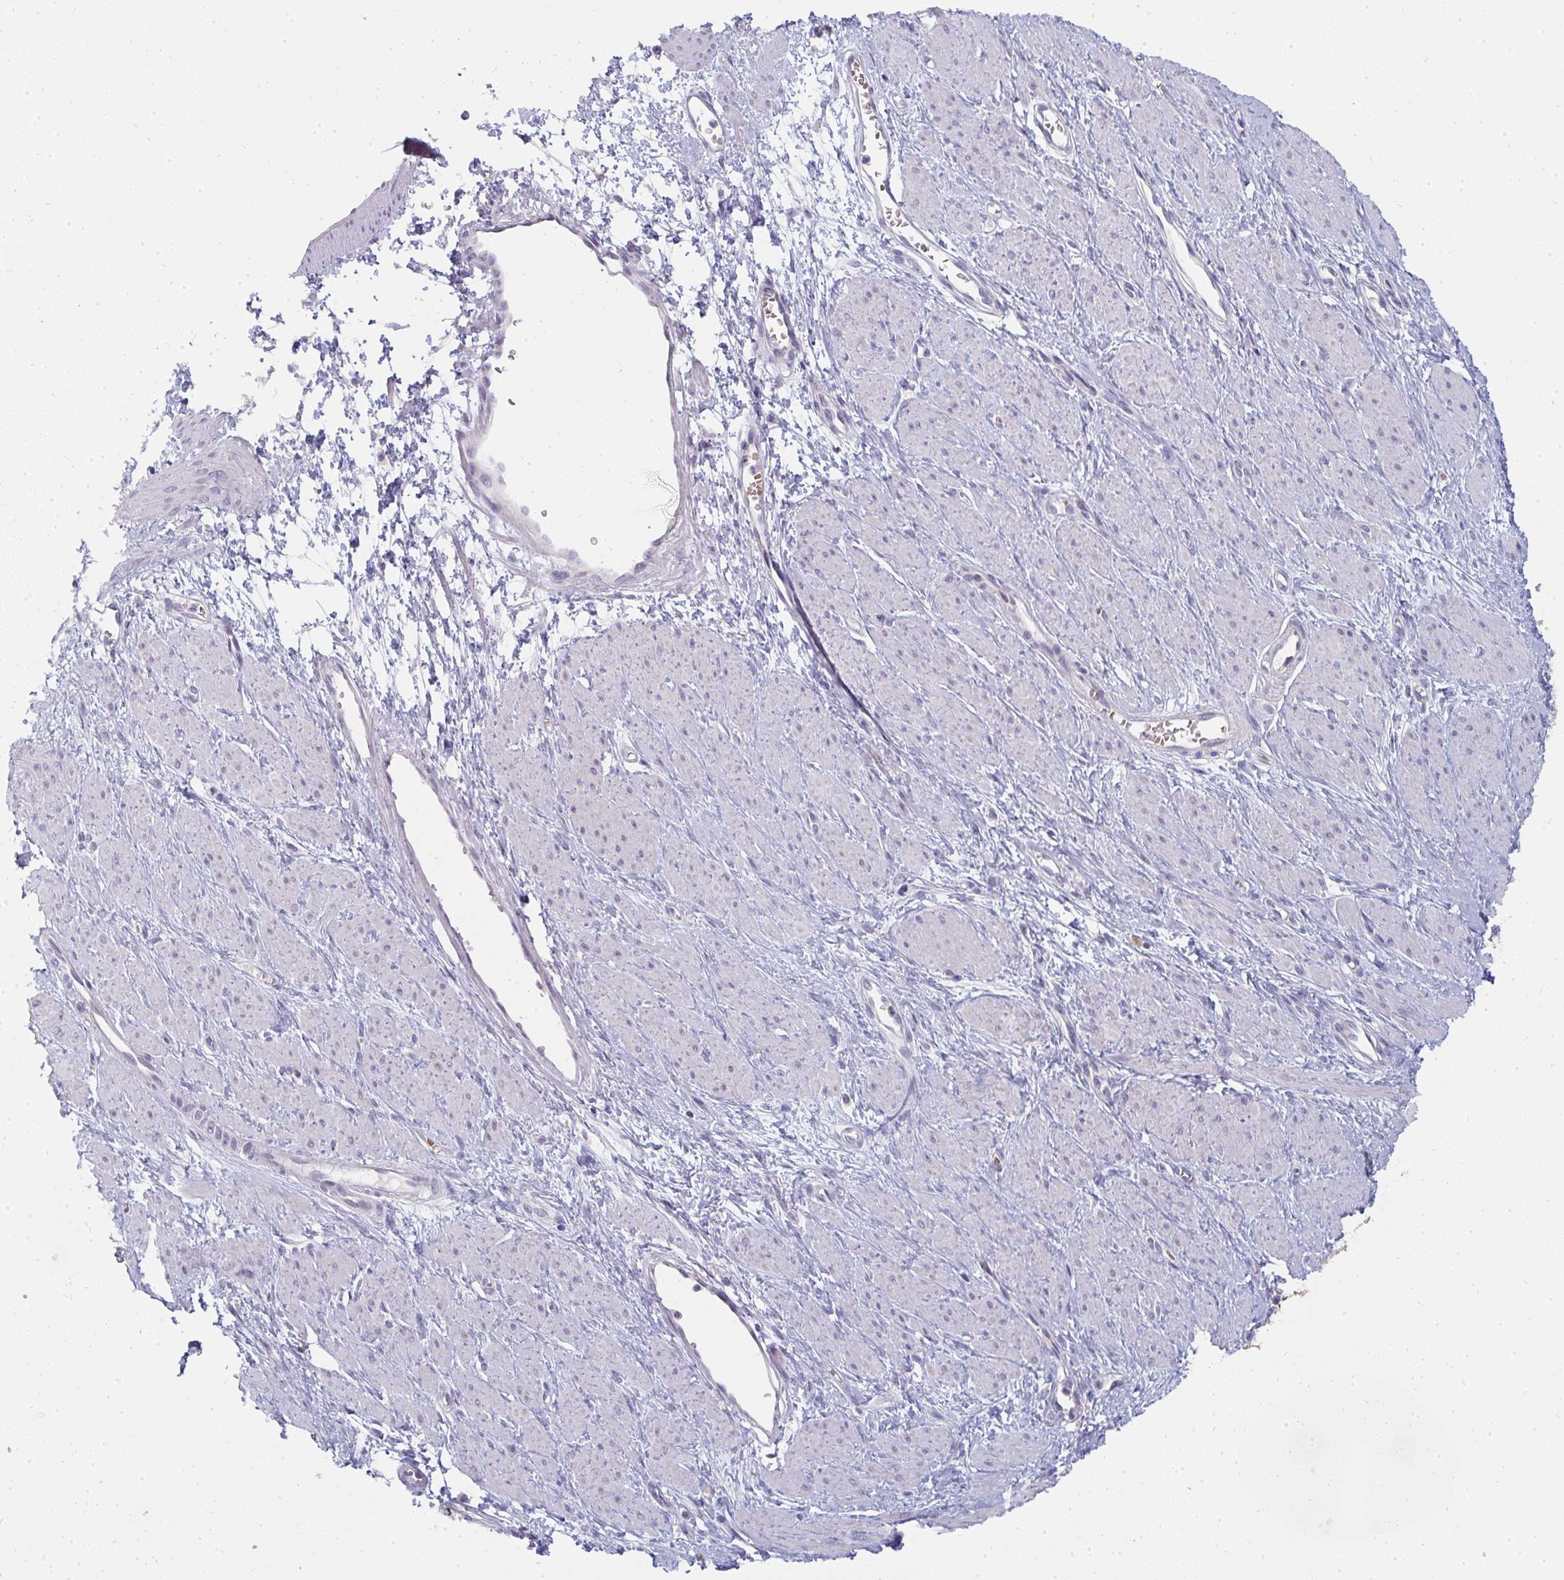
{"staining": {"intensity": "negative", "quantity": "none", "location": "none"}, "tissue": "smooth muscle", "cell_type": "Smooth muscle cells", "image_type": "normal", "snomed": [{"axis": "morphology", "description": "Normal tissue, NOS"}, {"axis": "topography", "description": "Smooth muscle"}, {"axis": "topography", "description": "Uterus"}], "caption": "Protein analysis of unremarkable smooth muscle exhibits no significant staining in smooth muscle cells.", "gene": "SHB", "patient": {"sex": "female", "age": 39}}